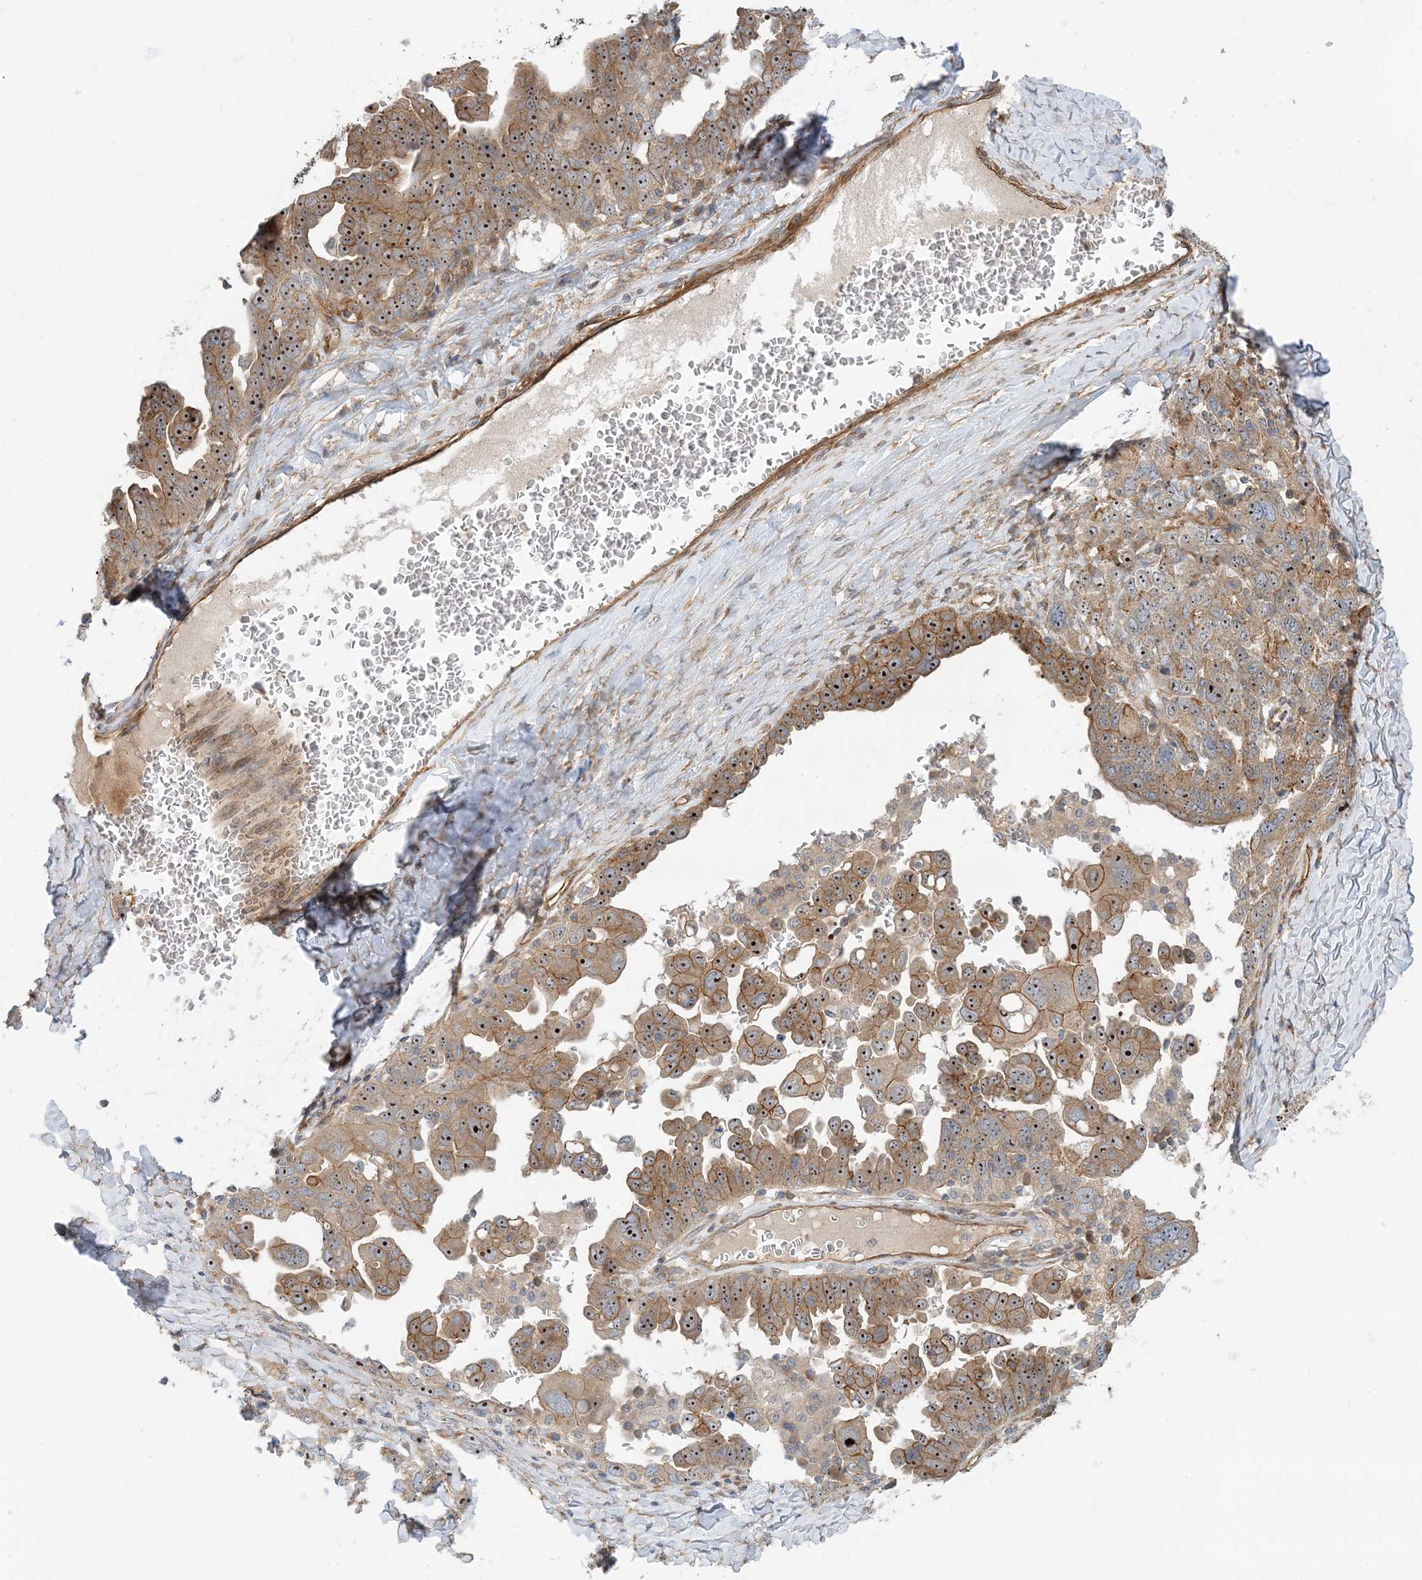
{"staining": {"intensity": "moderate", "quantity": ">75%", "location": "cytoplasmic/membranous,nuclear"}, "tissue": "ovarian cancer", "cell_type": "Tumor cells", "image_type": "cancer", "snomed": [{"axis": "morphology", "description": "Carcinoma, endometroid"}, {"axis": "topography", "description": "Ovary"}], "caption": "IHC of human endometroid carcinoma (ovarian) shows medium levels of moderate cytoplasmic/membranous and nuclear staining in about >75% of tumor cells.", "gene": "MYL5", "patient": {"sex": "female", "age": 62}}